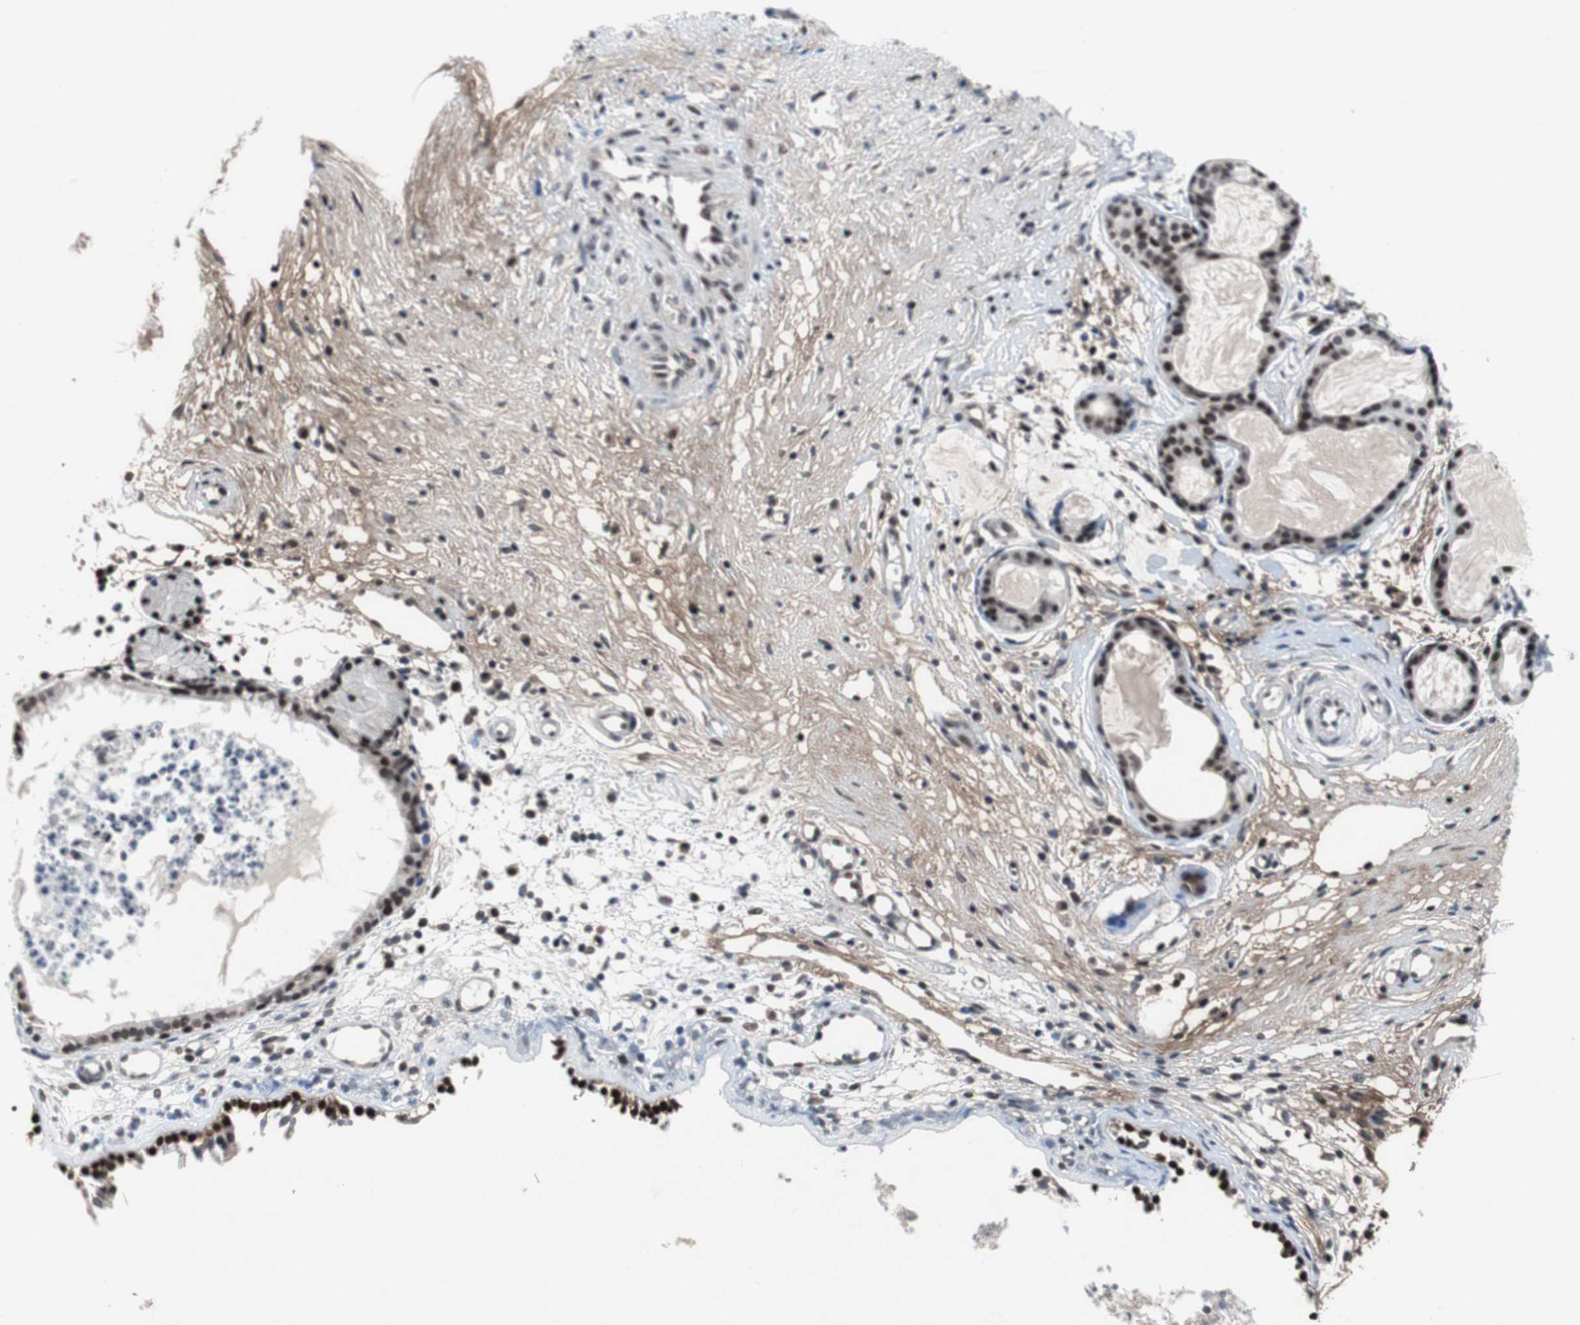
{"staining": {"intensity": "strong", "quantity": ">75%", "location": "nuclear"}, "tissue": "nasopharynx", "cell_type": "Respiratory epithelial cells", "image_type": "normal", "snomed": [{"axis": "morphology", "description": "Normal tissue, NOS"}, {"axis": "topography", "description": "Nasopharynx"}], "caption": "Strong nuclear protein staining is seen in approximately >75% of respiratory epithelial cells in nasopharynx. (Stains: DAB in brown, nuclei in blue, Microscopy: brightfield microscopy at high magnification).", "gene": "TP63", "patient": {"sex": "male", "age": 21}}